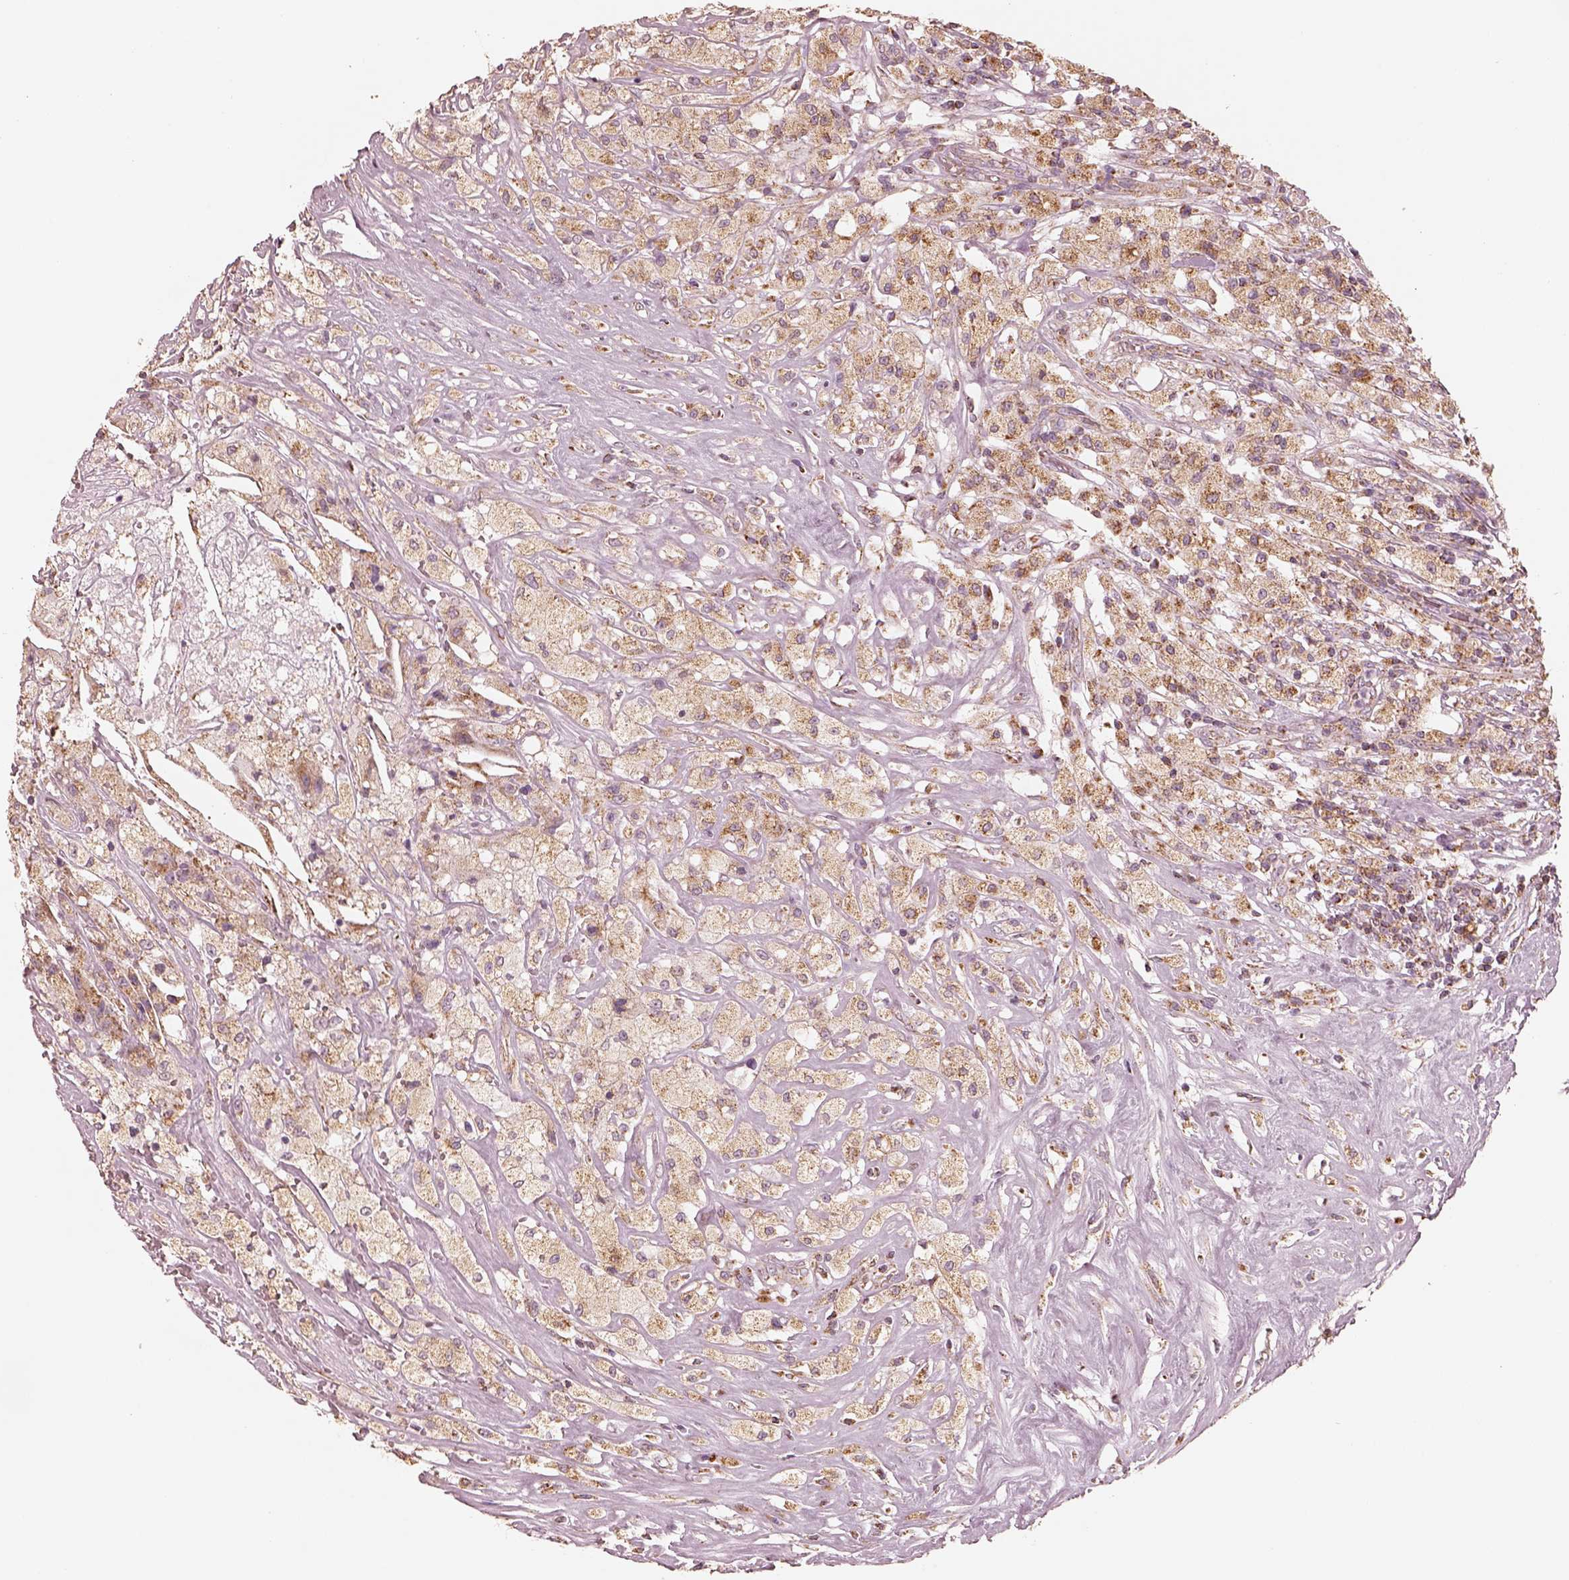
{"staining": {"intensity": "strong", "quantity": ">75%", "location": "cytoplasmic/membranous"}, "tissue": "testis cancer", "cell_type": "Tumor cells", "image_type": "cancer", "snomed": [{"axis": "morphology", "description": "Necrosis, NOS"}, {"axis": "morphology", "description": "Carcinoma, Embryonal, NOS"}, {"axis": "topography", "description": "Testis"}], "caption": "Immunohistochemistry image of testis embryonal carcinoma stained for a protein (brown), which displays high levels of strong cytoplasmic/membranous staining in about >75% of tumor cells.", "gene": "ENTPD6", "patient": {"sex": "male", "age": 19}}